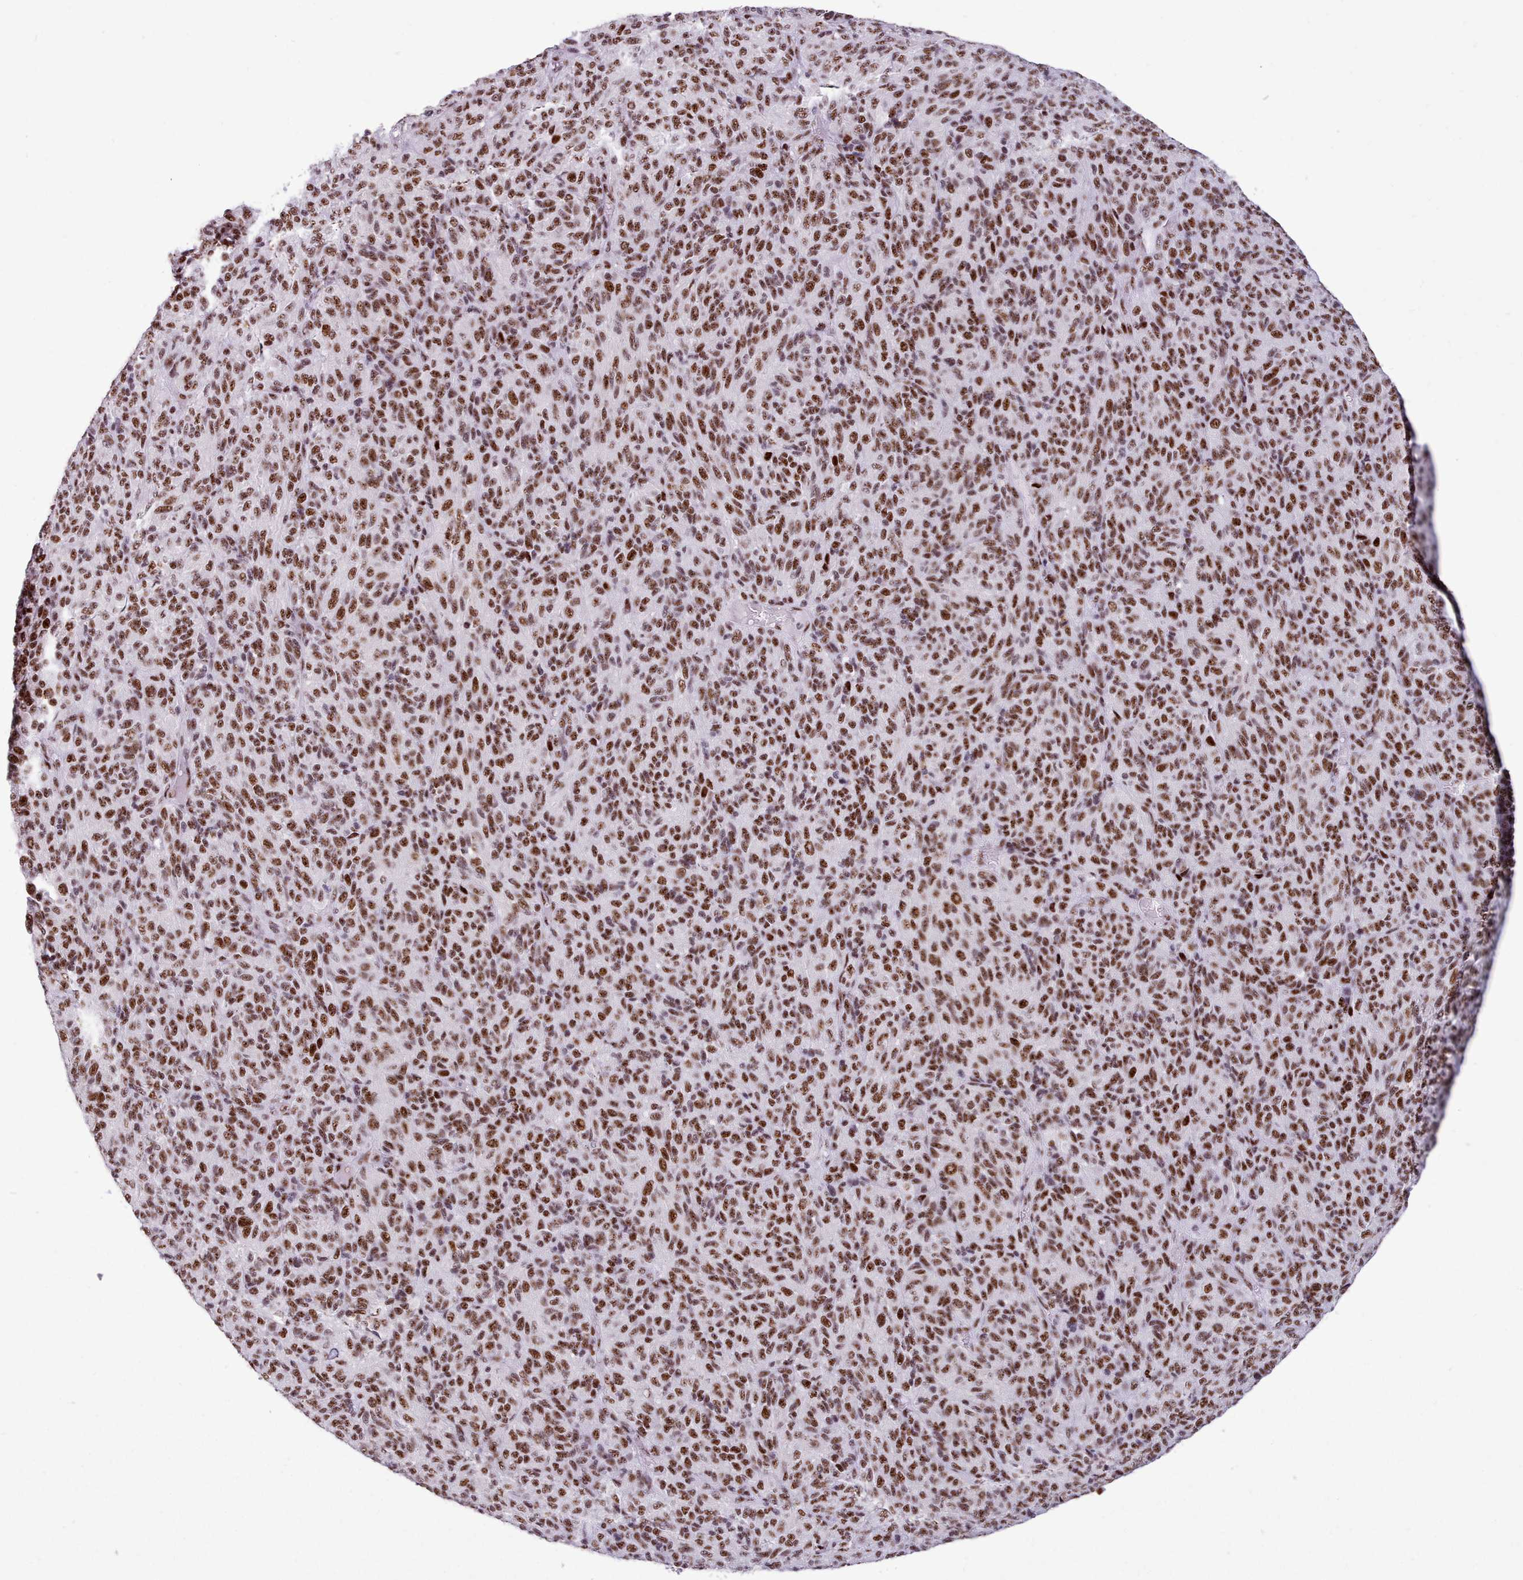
{"staining": {"intensity": "strong", "quantity": ">75%", "location": "nuclear"}, "tissue": "melanoma", "cell_type": "Tumor cells", "image_type": "cancer", "snomed": [{"axis": "morphology", "description": "Malignant melanoma, Metastatic site"}, {"axis": "topography", "description": "Brain"}], "caption": "Melanoma stained with a protein marker reveals strong staining in tumor cells.", "gene": "TMEM35B", "patient": {"sex": "female", "age": 56}}